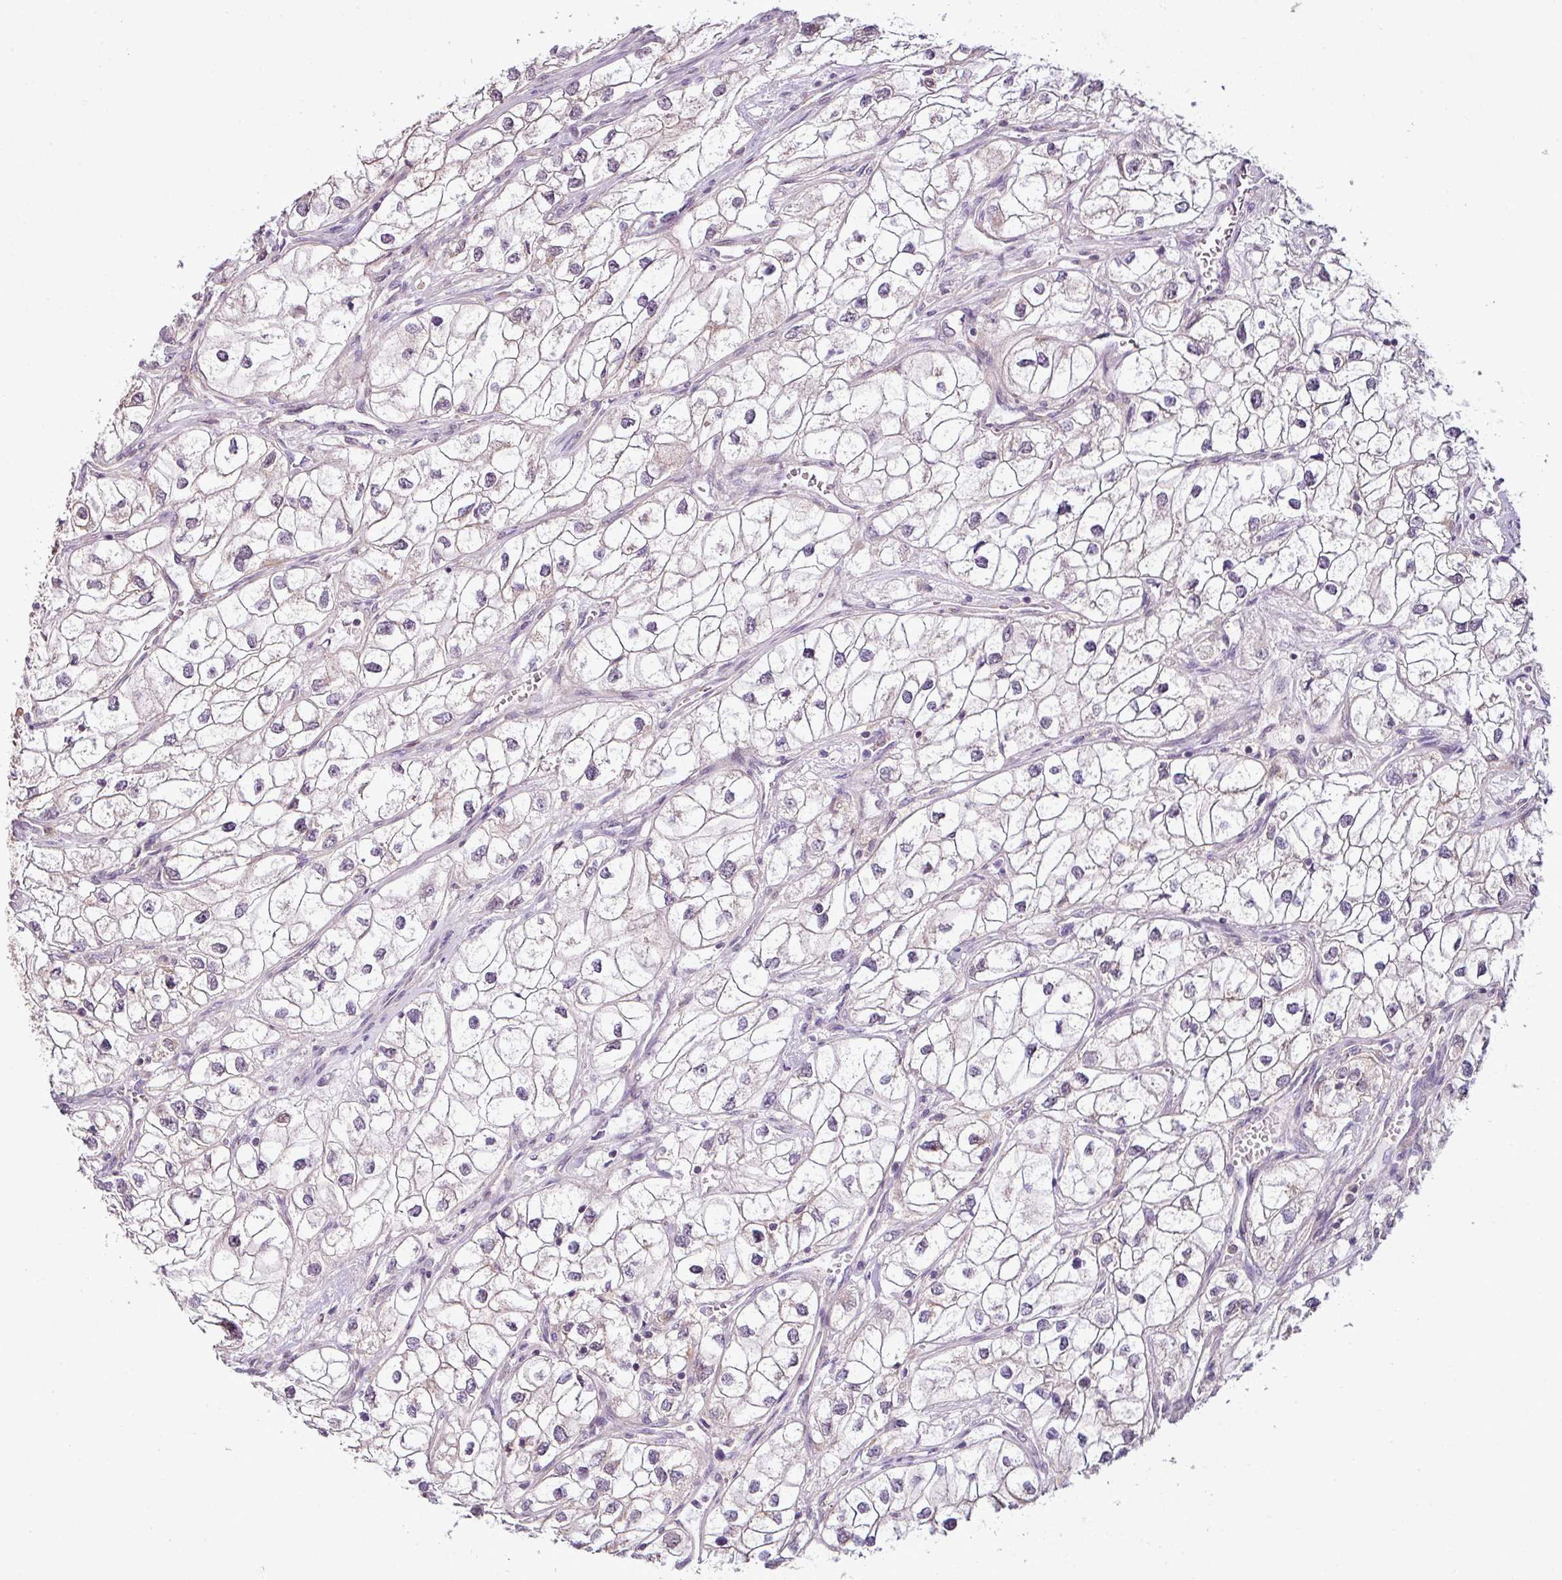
{"staining": {"intensity": "negative", "quantity": "none", "location": "none"}, "tissue": "renal cancer", "cell_type": "Tumor cells", "image_type": "cancer", "snomed": [{"axis": "morphology", "description": "Adenocarcinoma, NOS"}, {"axis": "topography", "description": "Kidney"}], "caption": "A high-resolution micrograph shows immunohistochemistry staining of adenocarcinoma (renal), which displays no significant positivity in tumor cells.", "gene": "DERPC", "patient": {"sex": "male", "age": 59}}